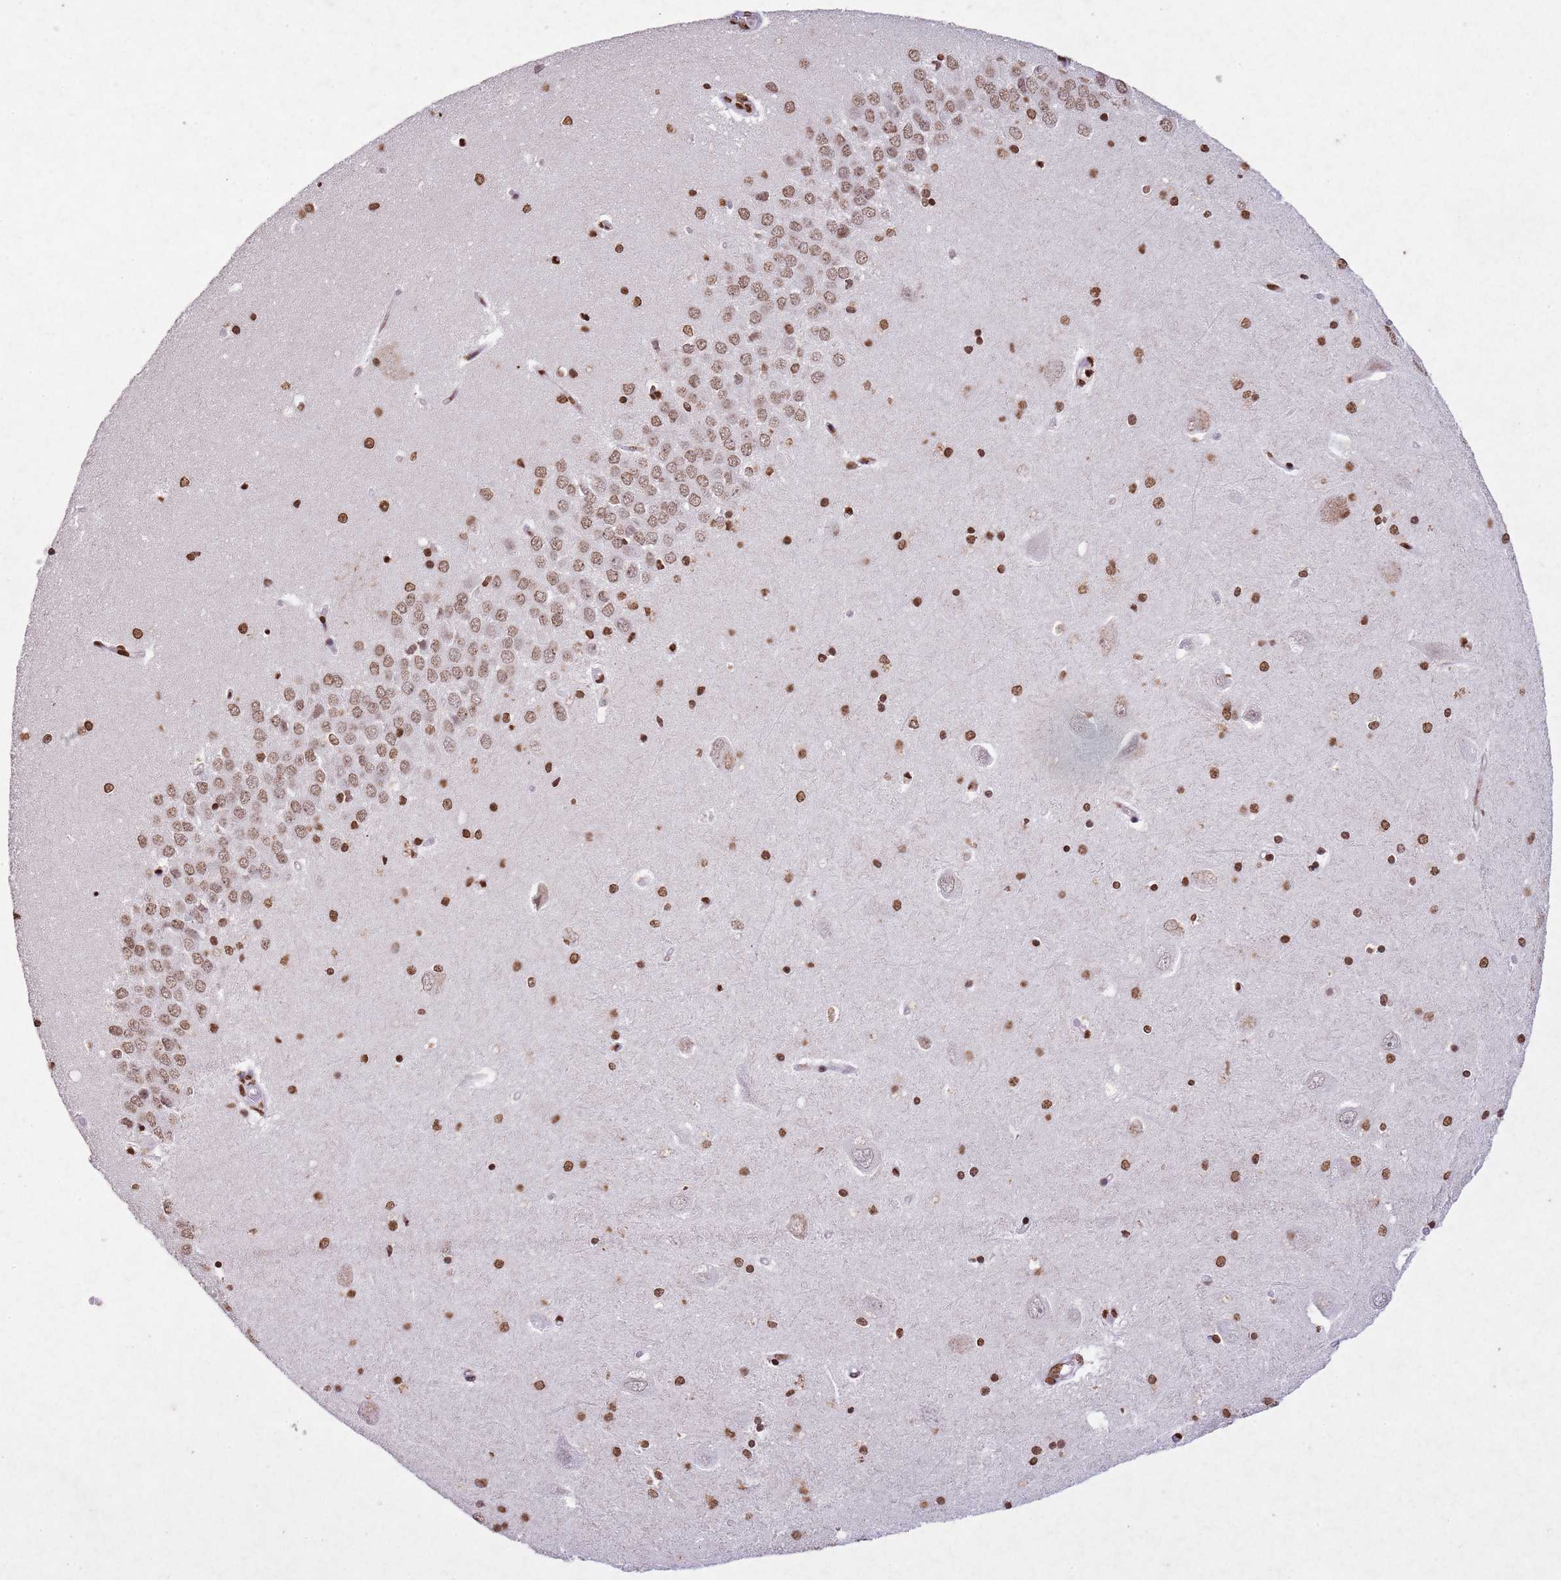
{"staining": {"intensity": "strong", "quantity": ">75%", "location": "nuclear"}, "tissue": "hippocampus", "cell_type": "Glial cells", "image_type": "normal", "snomed": [{"axis": "morphology", "description": "Normal tissue, NOS"}, {"axis": "topography", "description": "Hippocampus"}], "caption": "Hippocampus stained for a protein (brown) displays strong nuclear positive staining in about >75% of glial cells.", "gene": "BMAL1", "patient": {"sex": "male", "age": 45}}